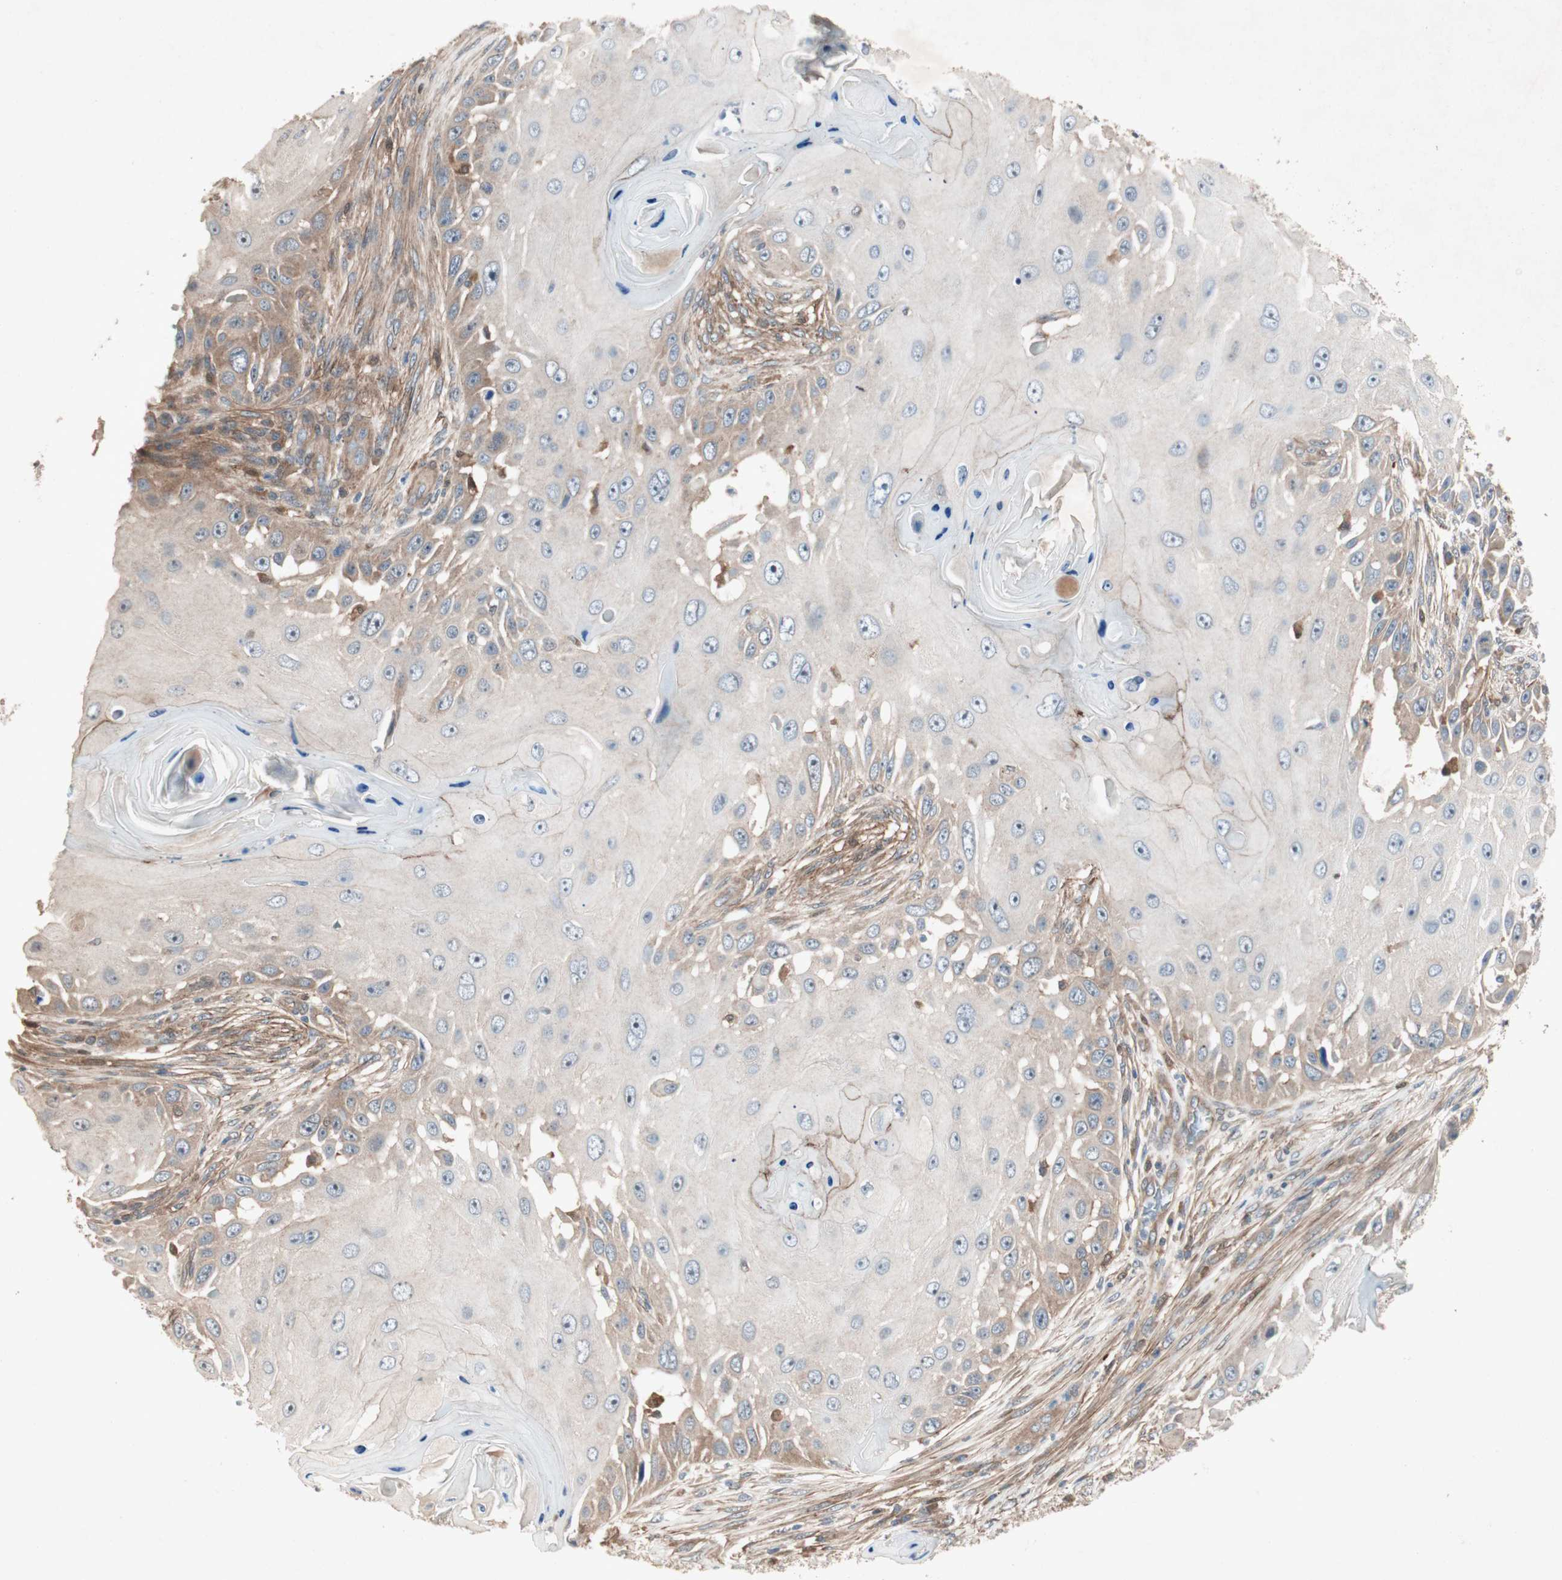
{"staining": {"intensity": "weak", "quantity": "<25%", "location": "cytoplasmic/membranous"}, "tissue": "skin cancer", "cell_type": "Tumor cells", "image_type": "cancer", "snomed": [{"axis": "morphology", "description": "Squamous cell carcinoma, NOS"}, {"axis": "topography", "description": "Skin"}], "caption": "Squamous cell carcinoma (skin) was stained to show a protein in brown. There is no significant staining in tumor cells.", "gene": "SDSL", "patient": {"sex": "female", "age": 44}}